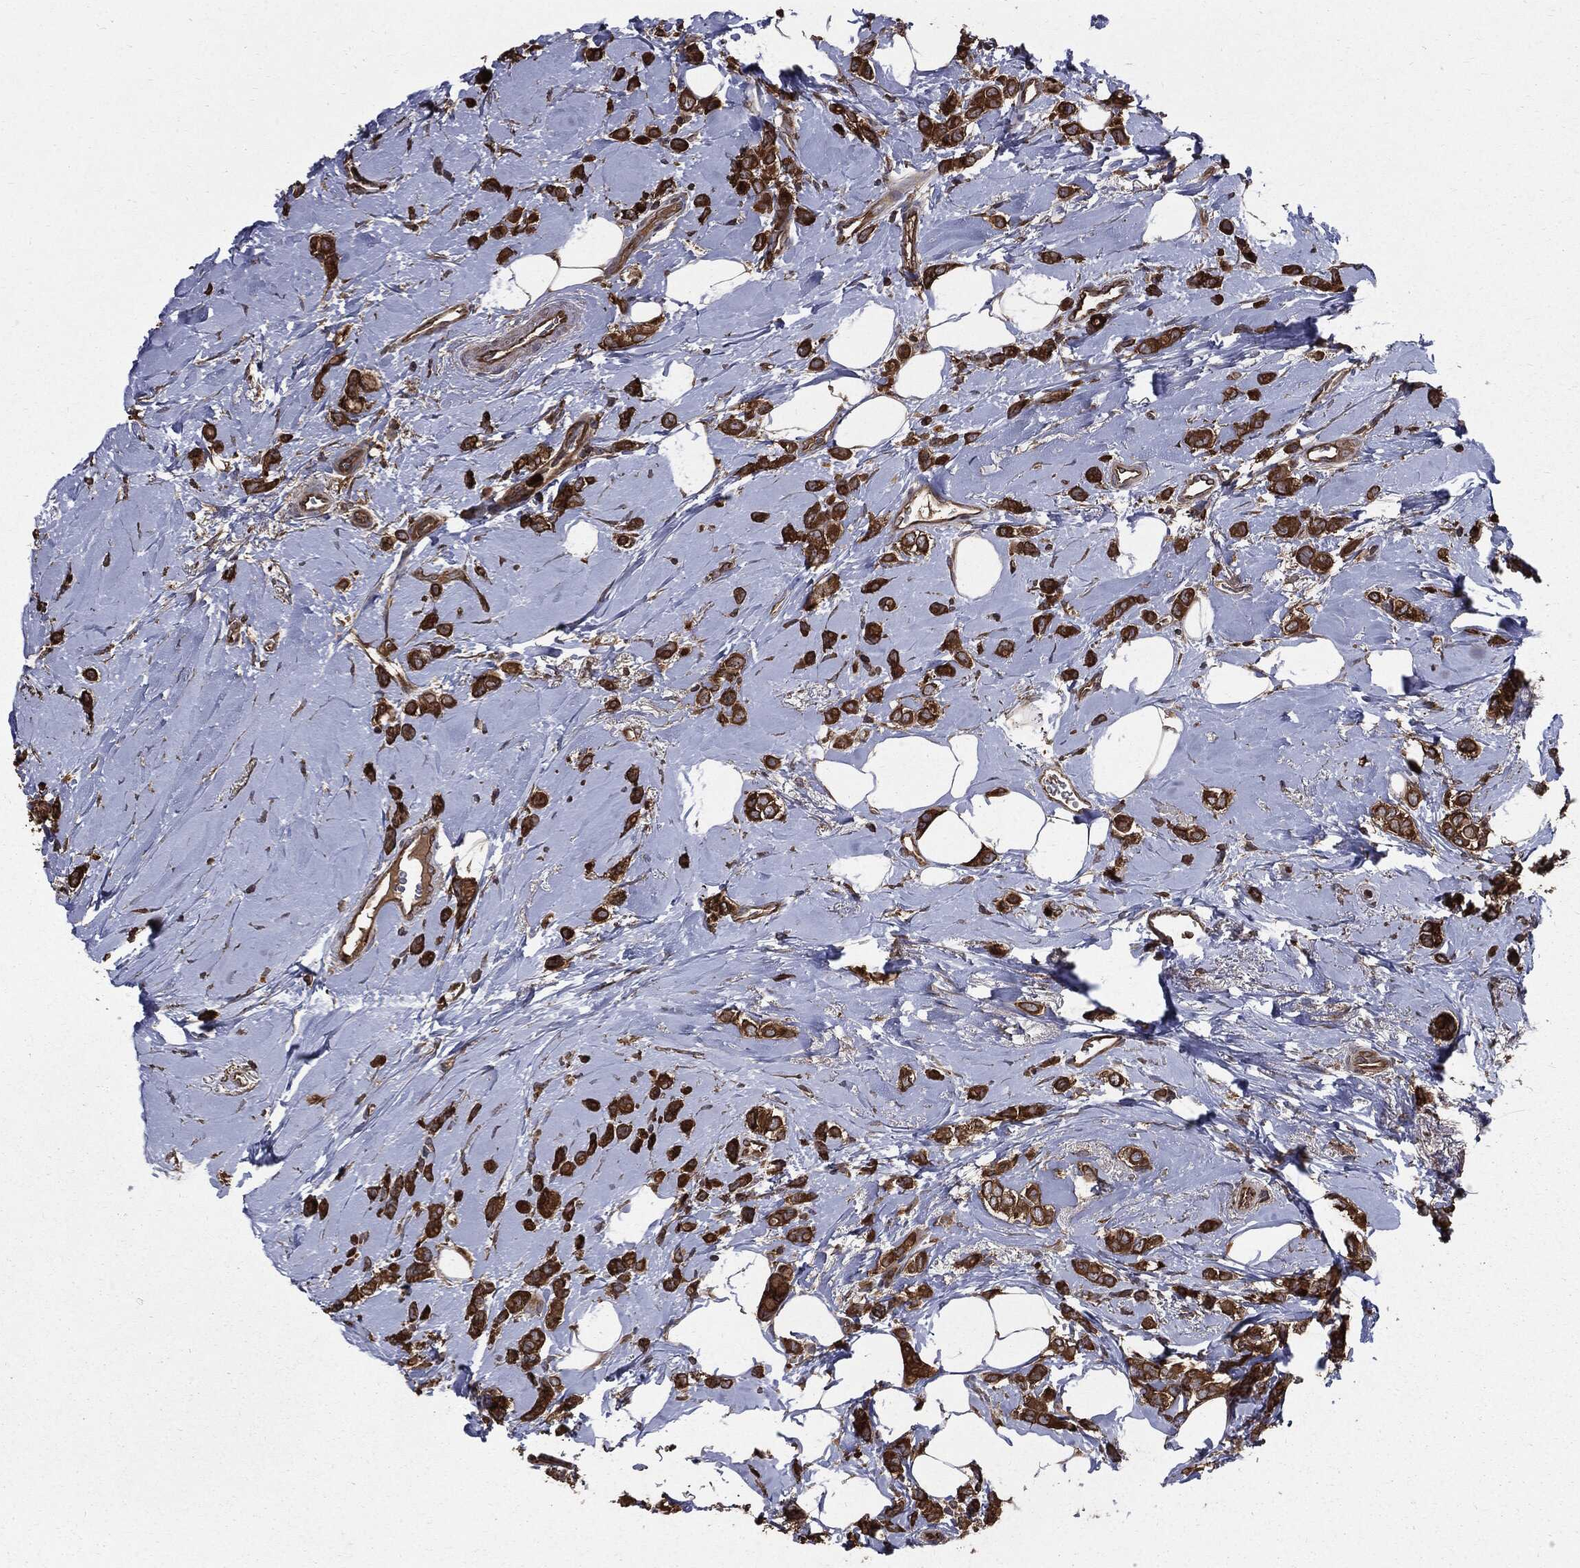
{"staining": {"intensity": "strong", "quantity": ">75%", "location": "cytoplasmic/membranous"}, "tissue": "breast cancer", "cell_type": "Tumor cells", "image_type": "cancer", "snomed": [{"axis": "morphology", "description": "Lobular carcinoma"}, {"axis": "topography", "description": "Breast"}], "caption": "This photomicrograph displays immunohistochemistry (IHC) staining of lobular carcinoma (breast), with high strong cytoplasmic/membranous positivity in approximately >75% of tumor cells.", "gene": "PDCD6IP", "patient": {"sex": "female", "age": 66}}